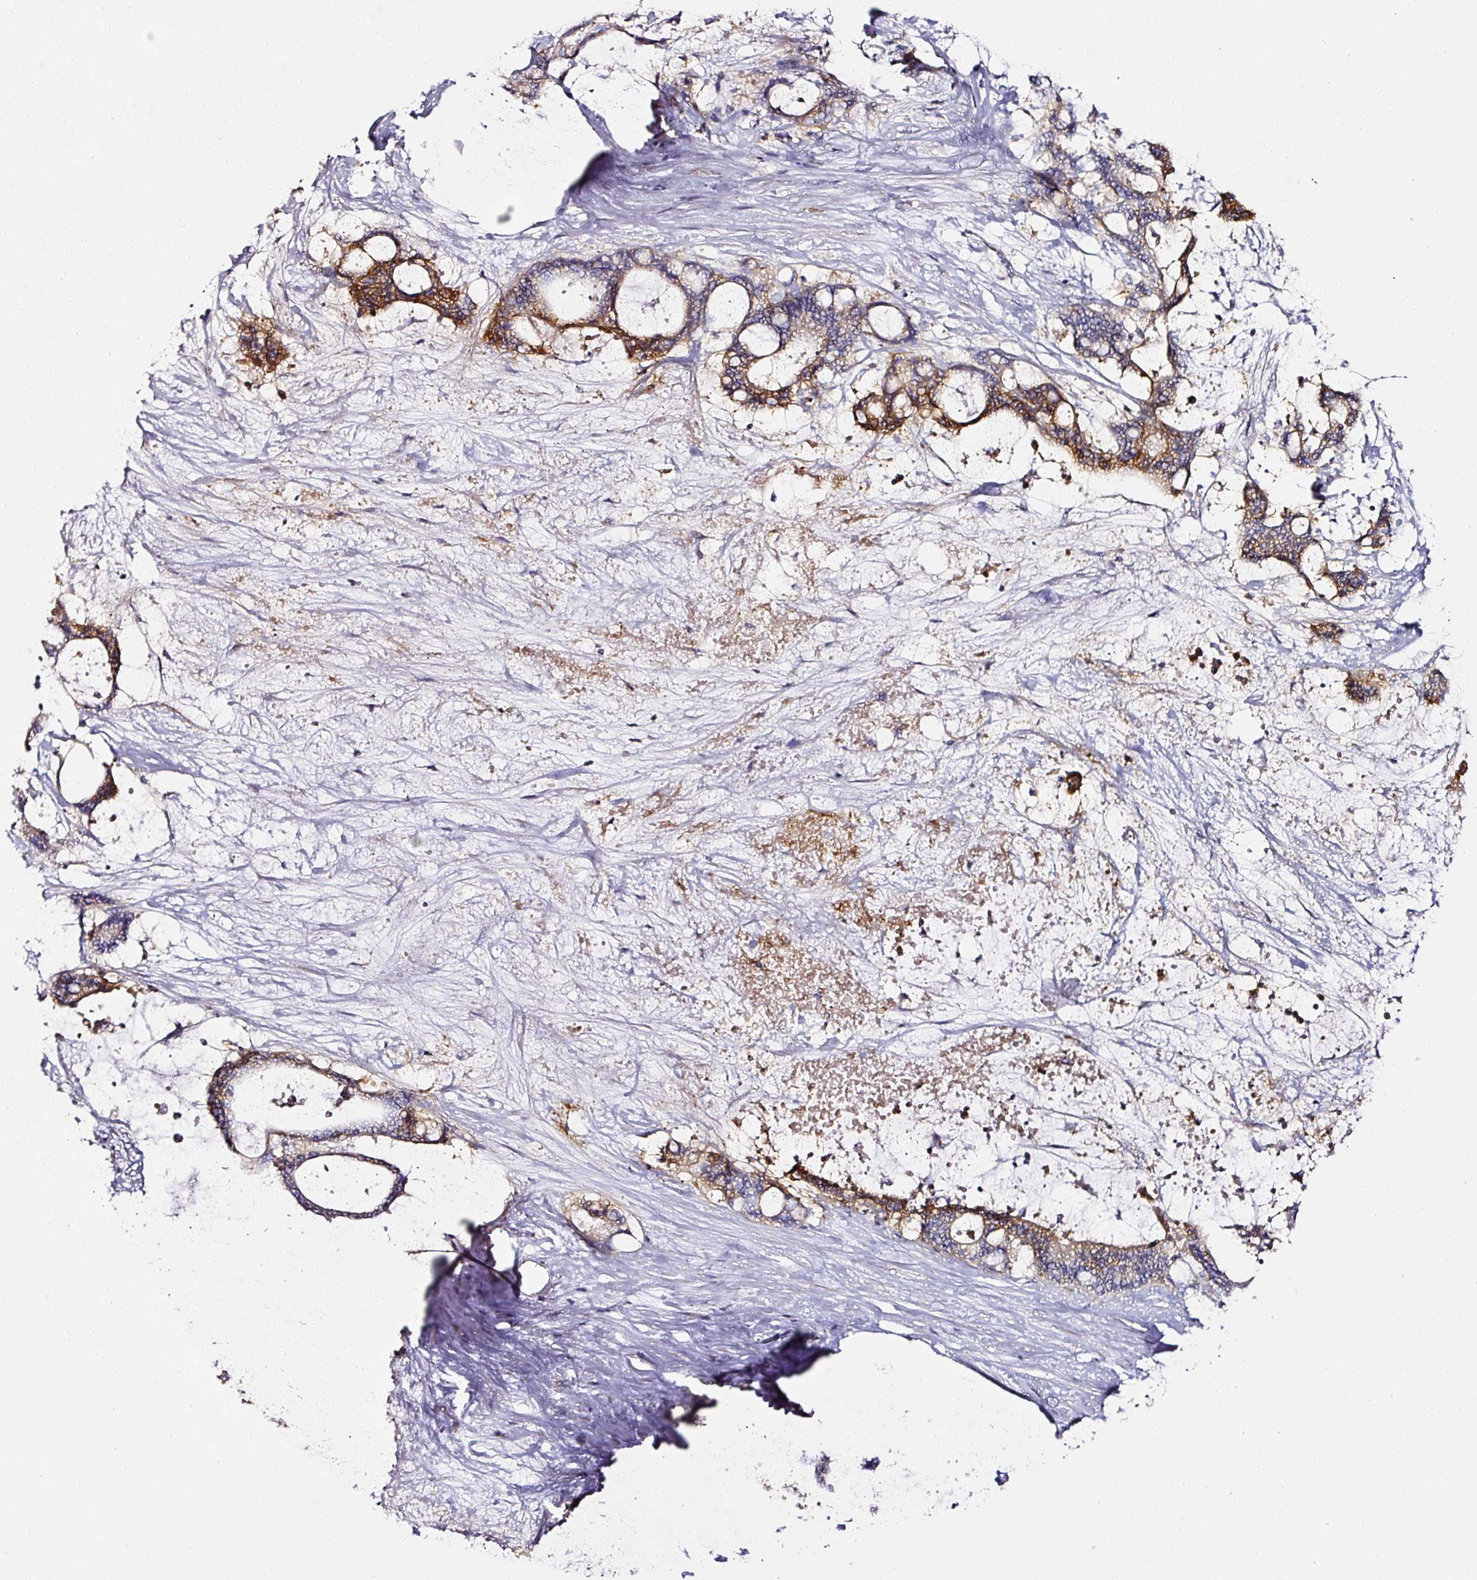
{"staining": {"intensity": "moderate", "quantity": "25%-75%", "location": "cytoplasmic/membranous"}, "tissue": "liver cancer", "cell_type": "Tumor cells", "image_type": "cancer", "snomed": [{"axis": "morphology", "description": "Normal tissue, NOS"}, {"axis": "morphology", "description": "Cholangiocarcinoma"}, {"axis": "topography", "description": "Liver"}, {"axis": "topography", "description": "Peripheral nerve tissue"}], "caption": "A high-resolution photomicrograph shows immunohistochemistry staining of liver cancer (cholangiocarcinoma), which demonstrates moderate cytoplasmic/membranous positivity in about 25%-75% of tumor cells.", "gene": "CD47", "patient": {"sex": "female", "age": 73}}